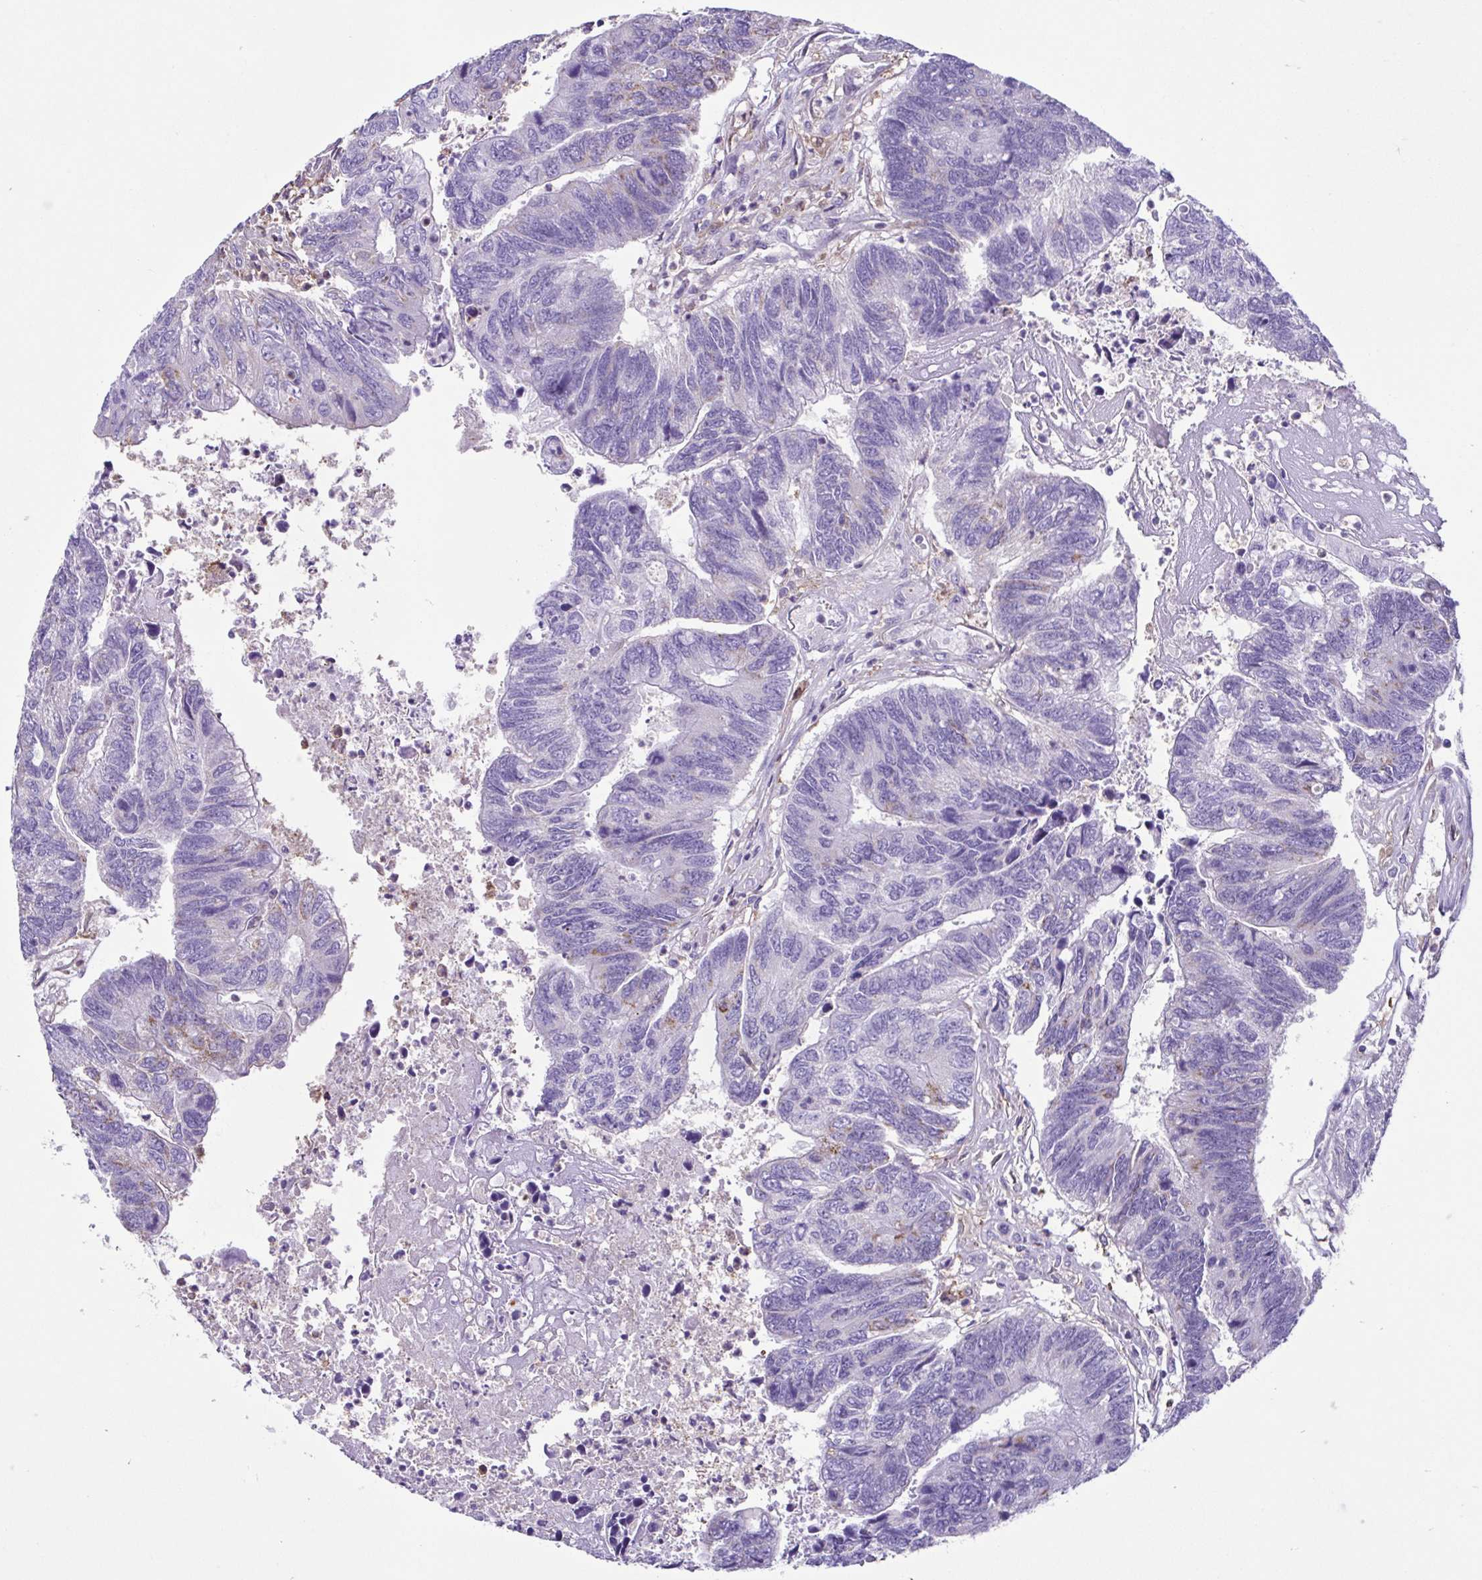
{"staining": {"intensity": "negative", "quantity": "none", "location": "none"}, "tissue": "colorectal cancer", "cell_type": "Tumor cells", "image_type": "cancer", "snomed": [{"axis": "morphology", "description": "Adenocarcinoma, NOS"}, {"axis": "topography", "description": "Colon"}], "caption": "This micrograph is of adenocarcinoma (colorectal) stained with IHC to label a protein in brown with the nuclei are counter-stained blue. There is no expression in tumor cells. The staining is performed using DAB (3,3'-diaminobenzidine) brown chromogen with nuclei counter-stained in using hematoxylin.", "gene": "ANXA10", "patient": {"sex": "female", "age": 67}}